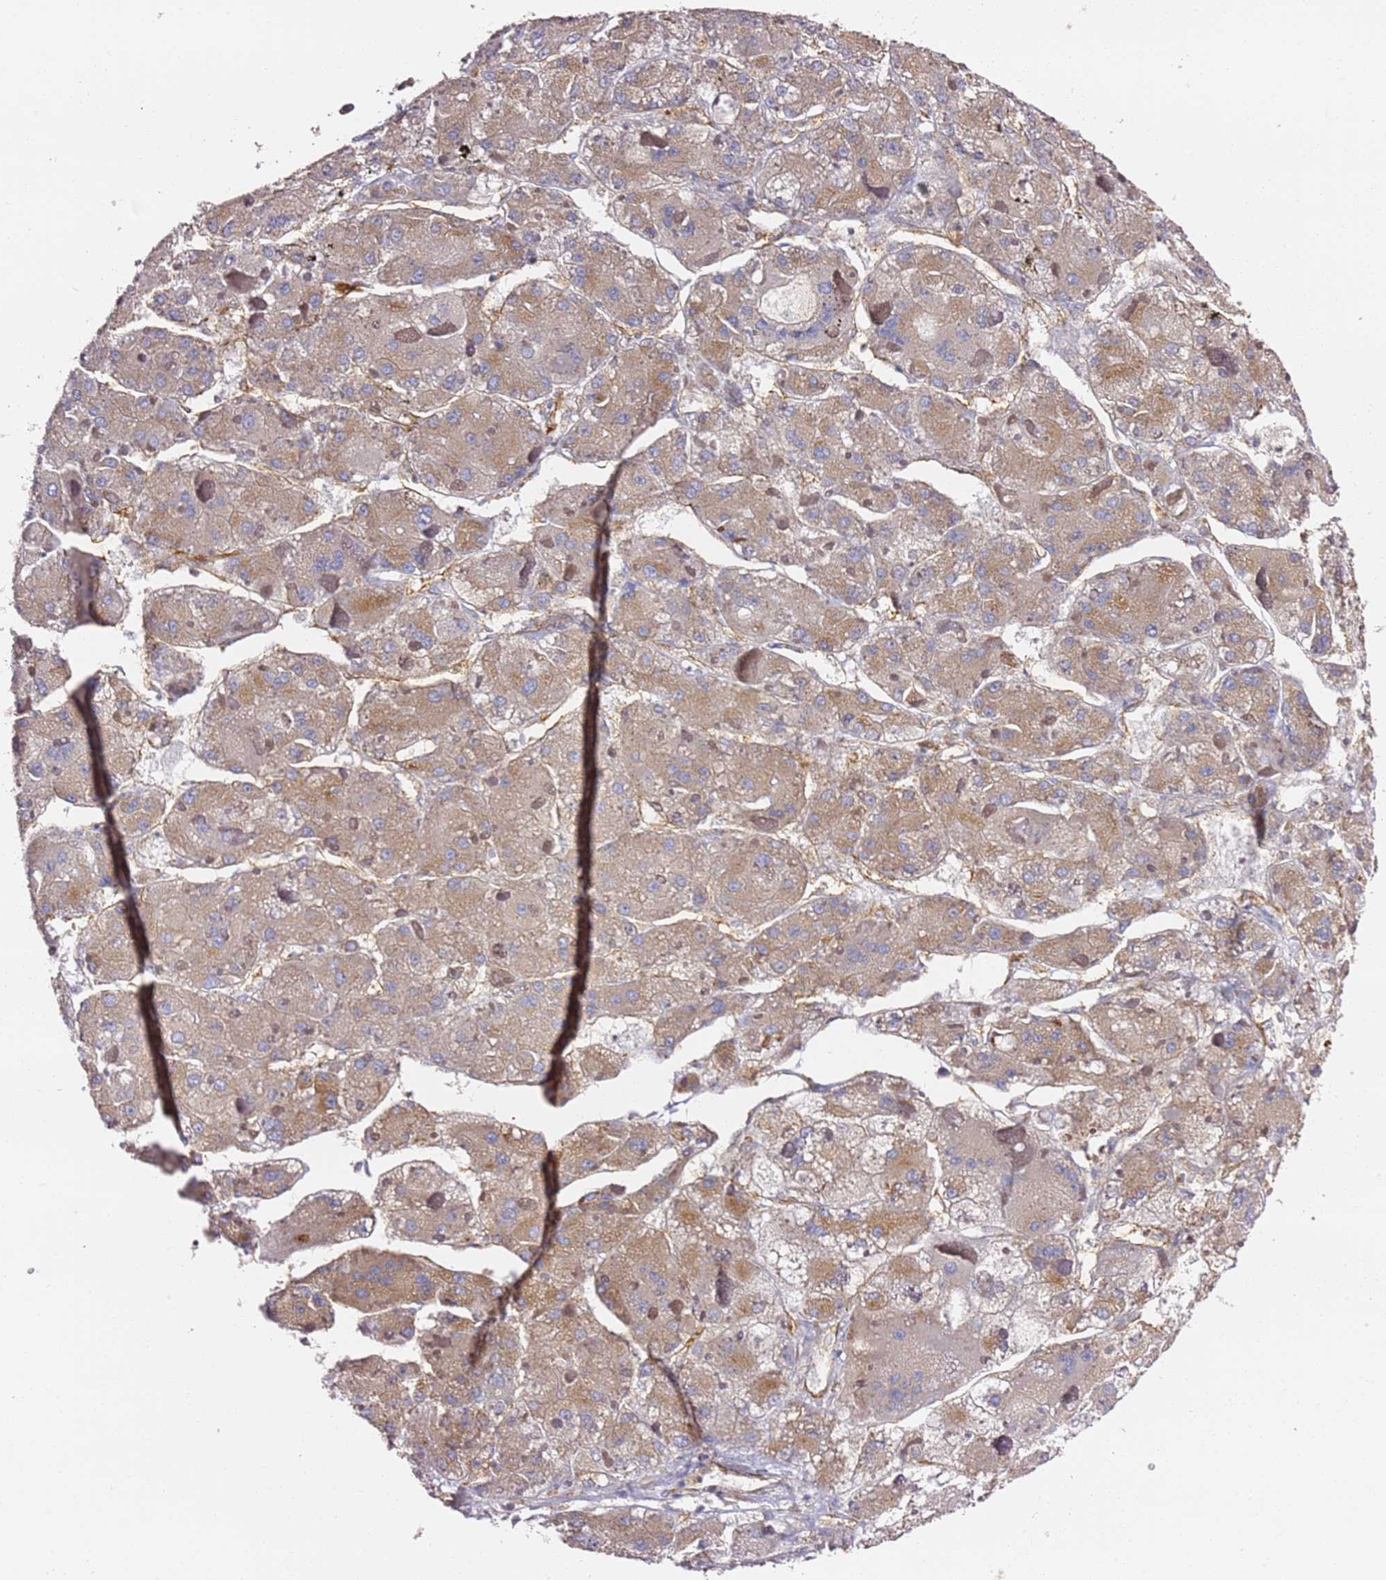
{"staining": {"intensity": "weak", "quantity": "<25%", "location": "cytoplasmic/membranous"}, "tissue": "liver cancer", "cell_type": "Tumor cells", "image_type": "cancer", "snomed": [{"axis": "morphology", "description": "Carcinoma, Hepatocellular, NOS"}, {"axis": "topography", "description": "Liver"}], "caption": "This histopathology image is of liver cancer (hepatocellular carcinoma) stained with immunohistochemistry to label a protein in brown with the nuclei are counter-stained blue. There is no positivity in tumor cells.", "gene": "KIF7", "patient": {"sex": "female", "age": 73}}